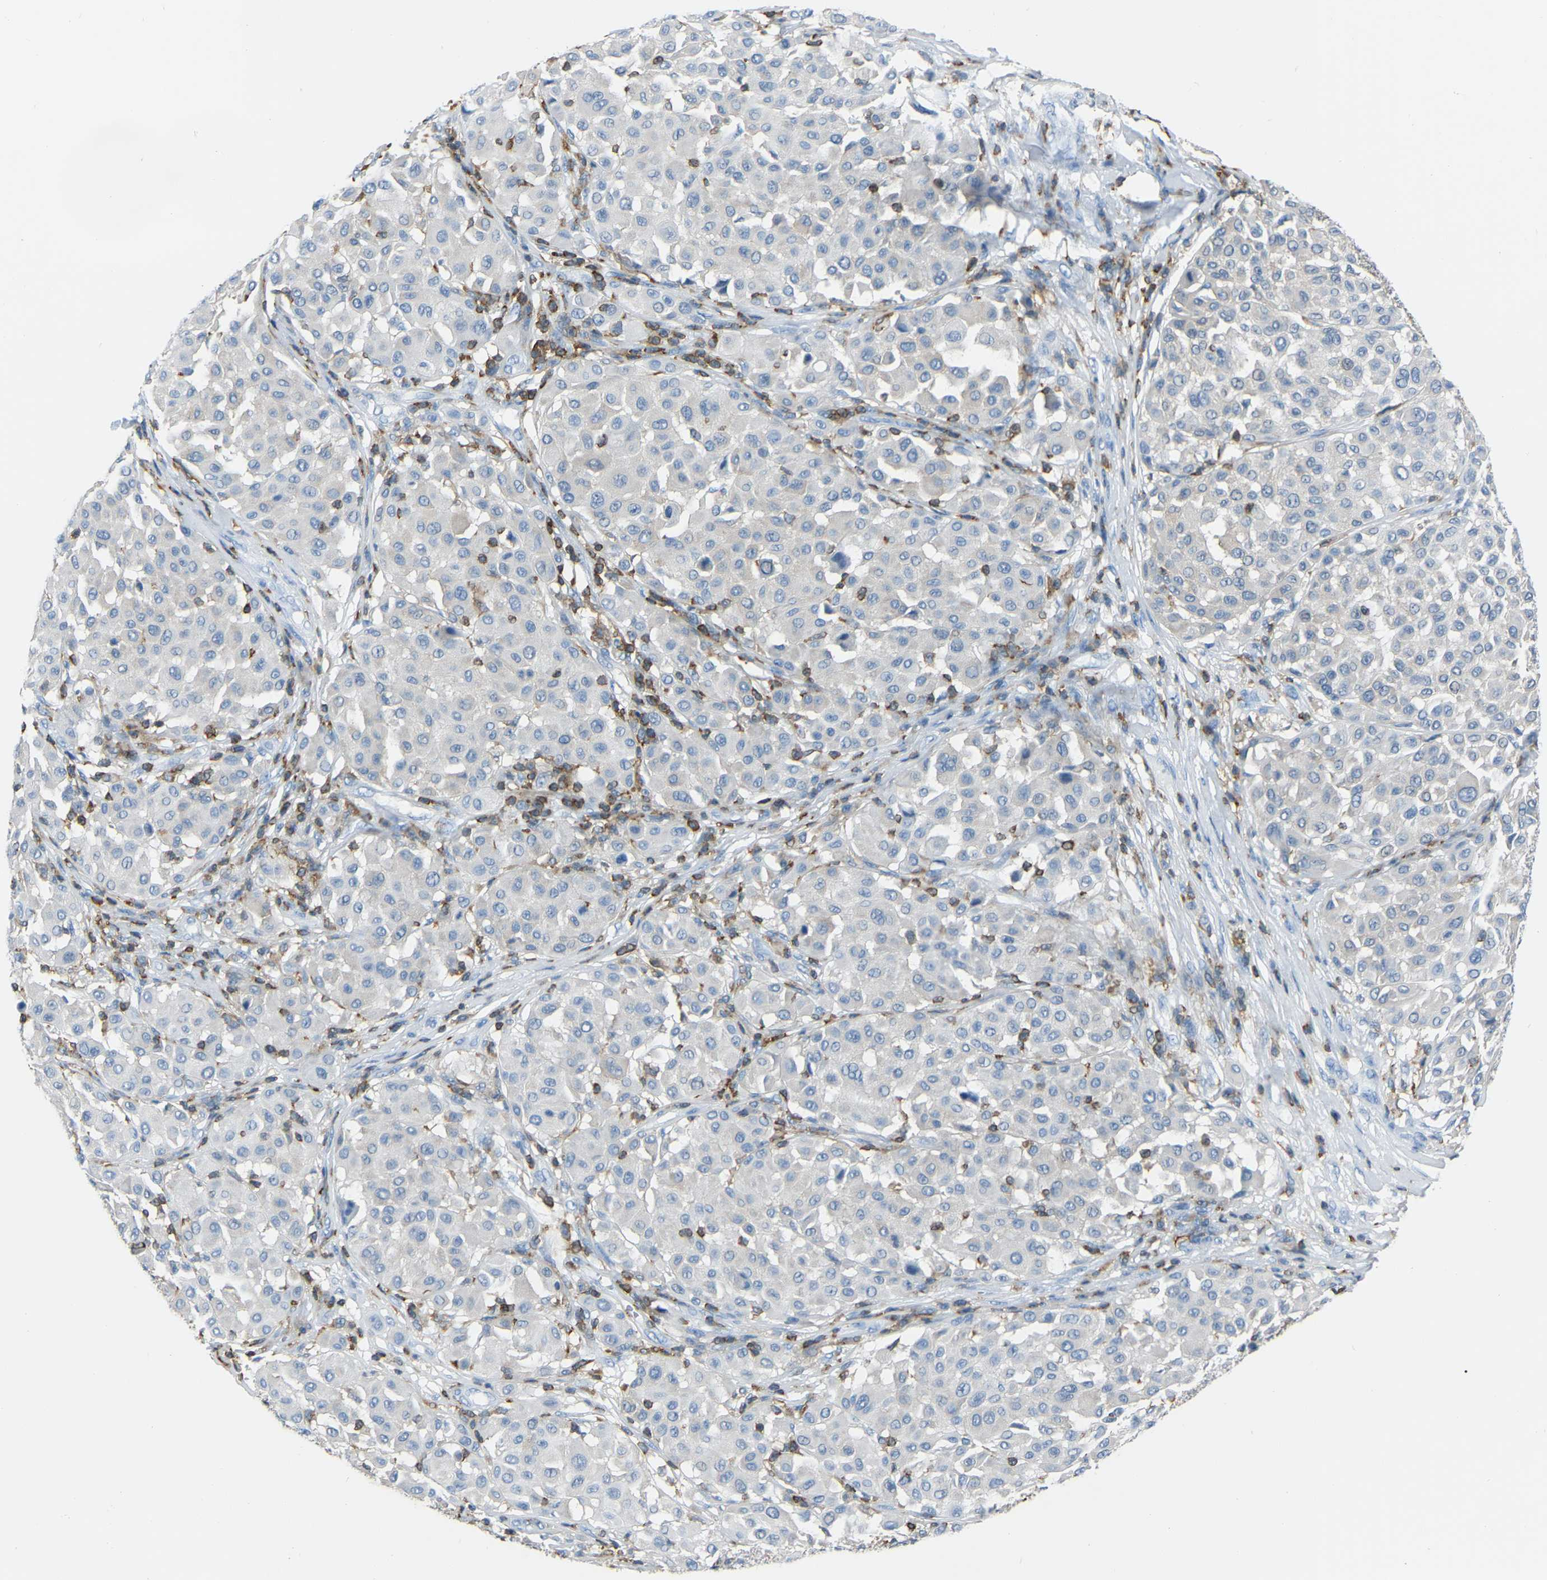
{"staining": {"intensity": "negative", "quantity": "none", "location": "none"}, "tissue": "melanoma", "cell_type": "Tumor cells", "image_type": "cancer", "snomed": [{"axis": "morphology", "description": "Malignant melanoma, Metastatic site"}, {"axis": "topography", "description": "Soft tissue"}], "caption": "Tumor cells are negative for protein expression in human malignant melanoma (metastatic site).", "gene": "ARHGAP45", "patient": {"sex": "male", "age": 41}}